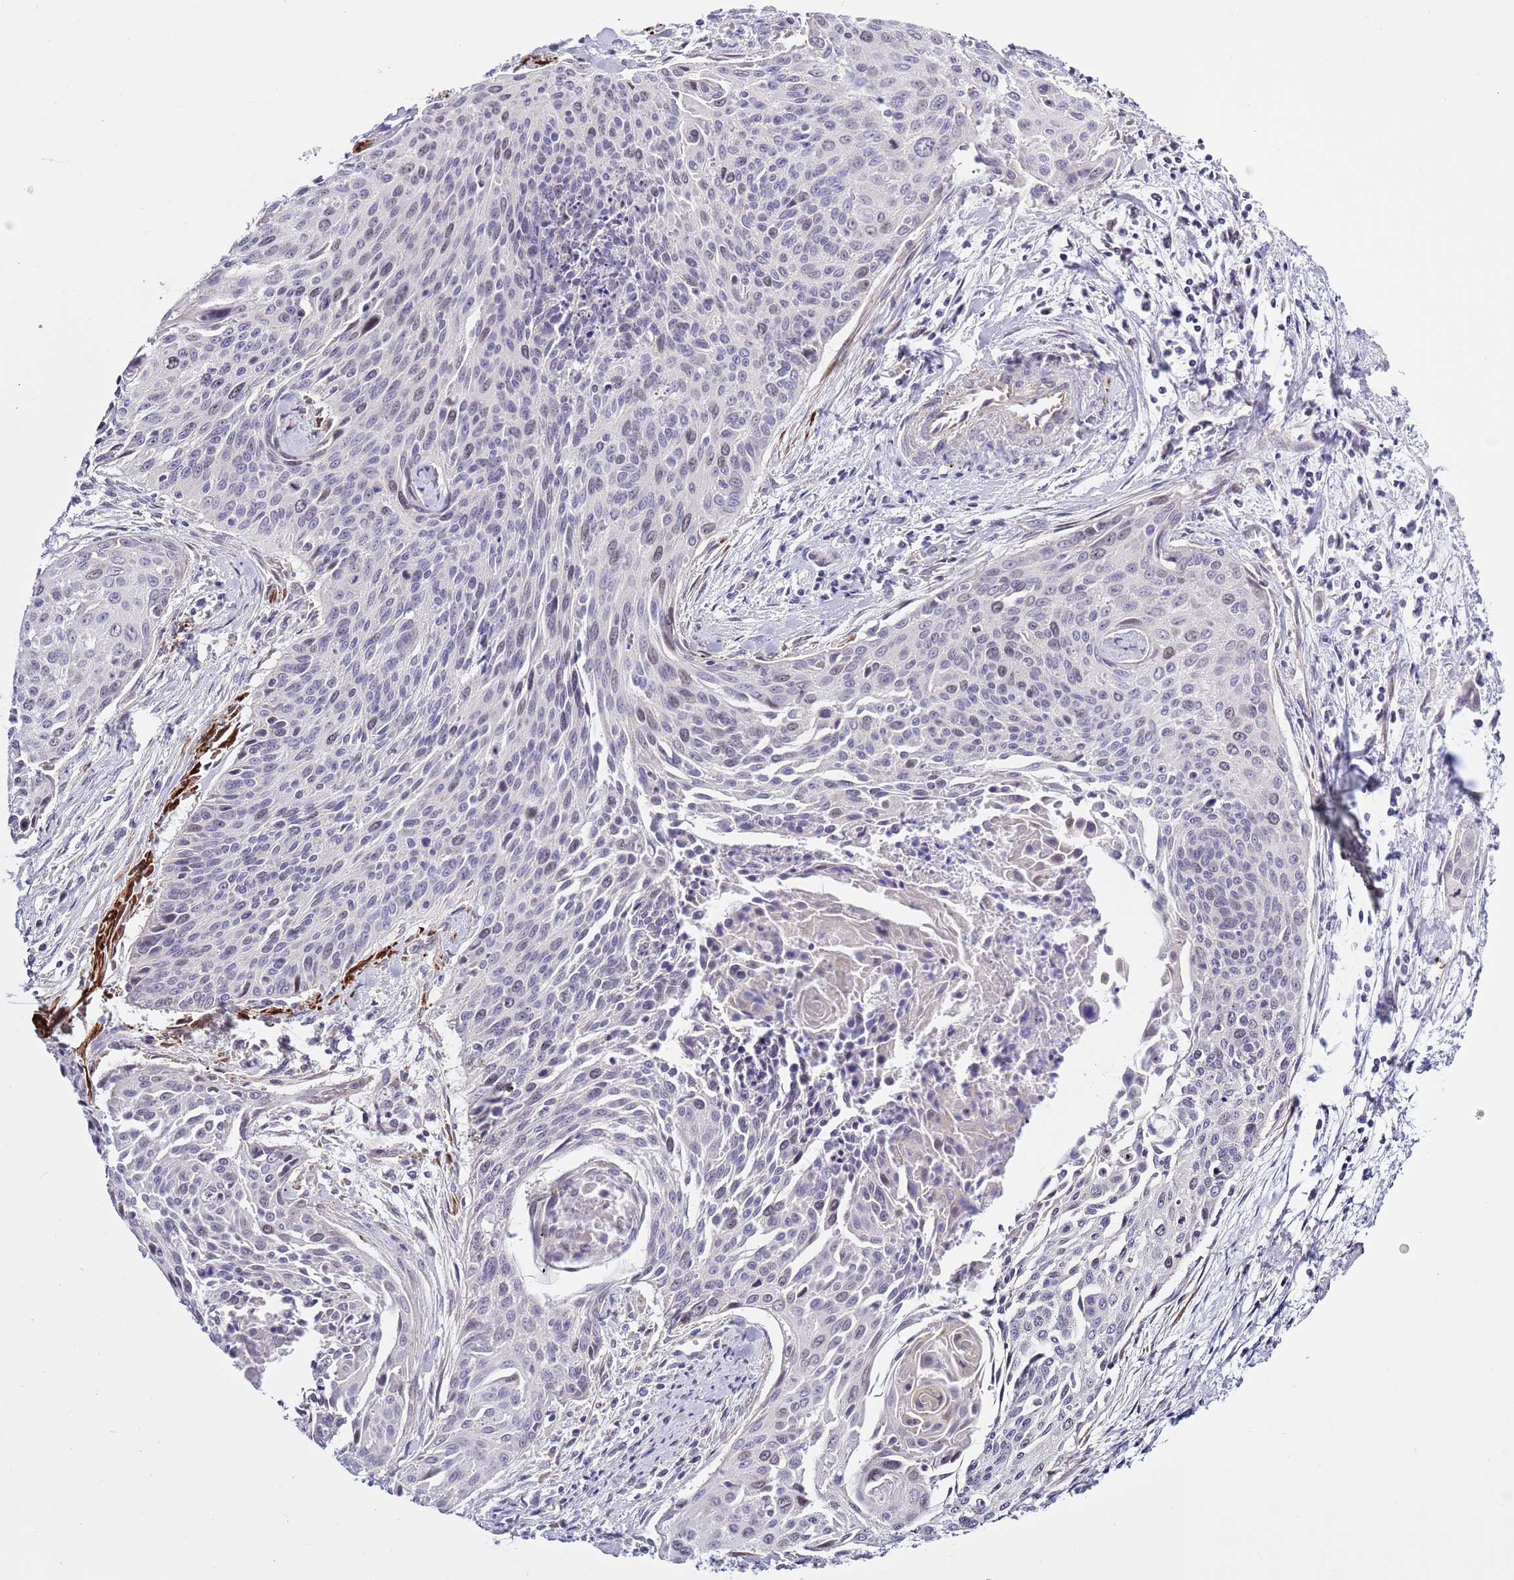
{"staining": {"intensity": "negative", "quantity": "none", "location": "none"}, "tissue": "cervical cancer", "cell_type": "Tumor cells", "image_type": "cancer", "snomed": [{"axis": "morphology", "description": "Squamous cell carcinoma, NOS"}, {"axis": "topography", "description": "Cervix"}], "caption": "Image shows no protein expression in tumor cells of cervical cancer tissue.", "gene": "NET1", "patient": {"sex": "female", "age": 55}}